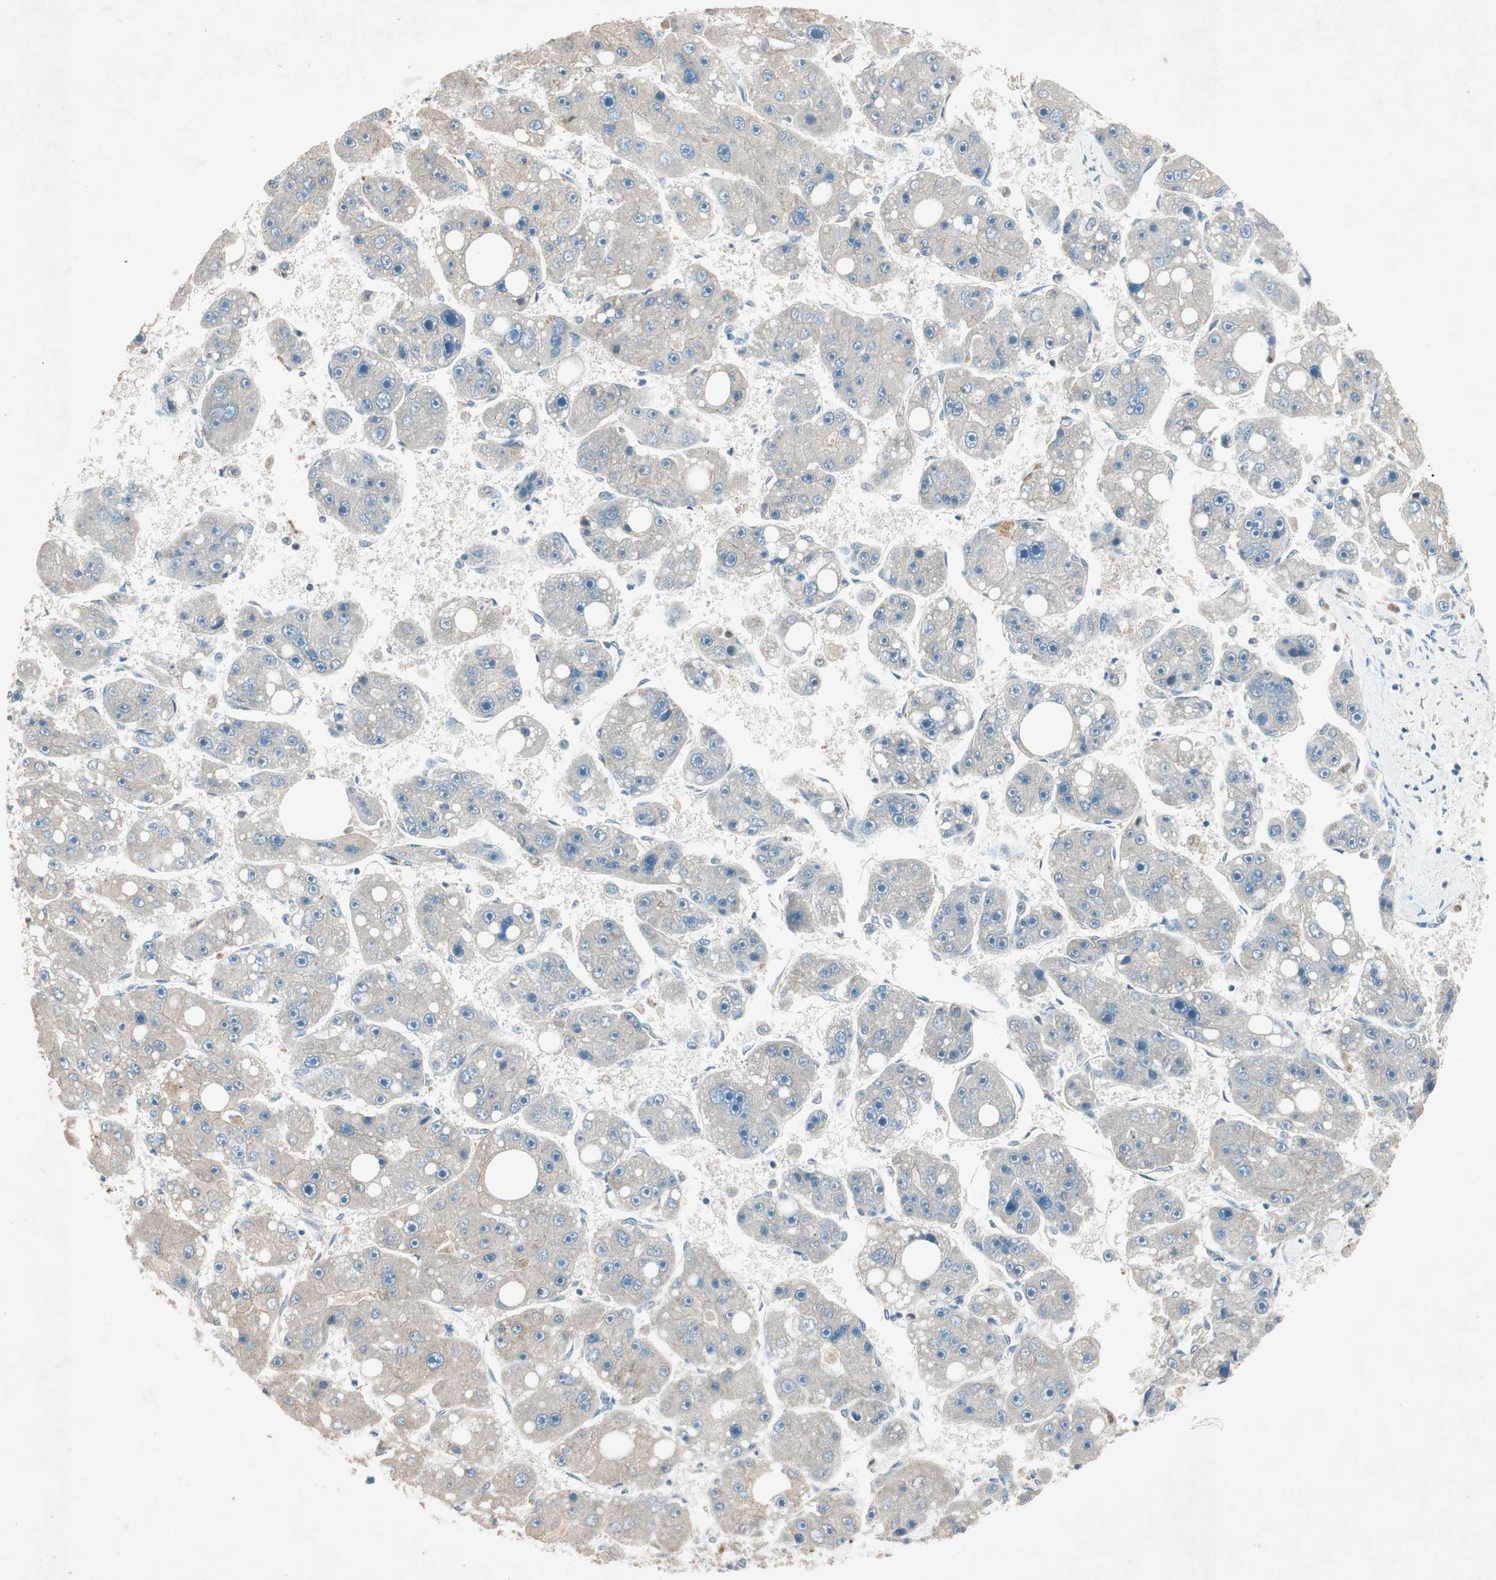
{"staining": {"intensity": "weak", "quantity": "<25%", "location": "cytoplasmic/membranous"}, "tissue": "liver cancer", "cell_type": "Tumor cells", "image_type": "cancer", "snomed": [{"axis": "morphology", "description": "Carcinoma, Hepatocellular, NOS"}, {"axis": "topography", "description": "Liver"}], "caption": "High power microscopy histopathology image of an IHC micrograph of hepatocellular carcinoma (liver), revealing no significant staining in tumor cells.", "gene": "NKAIN1", "patient": {"sex": "female", "age": 61}}